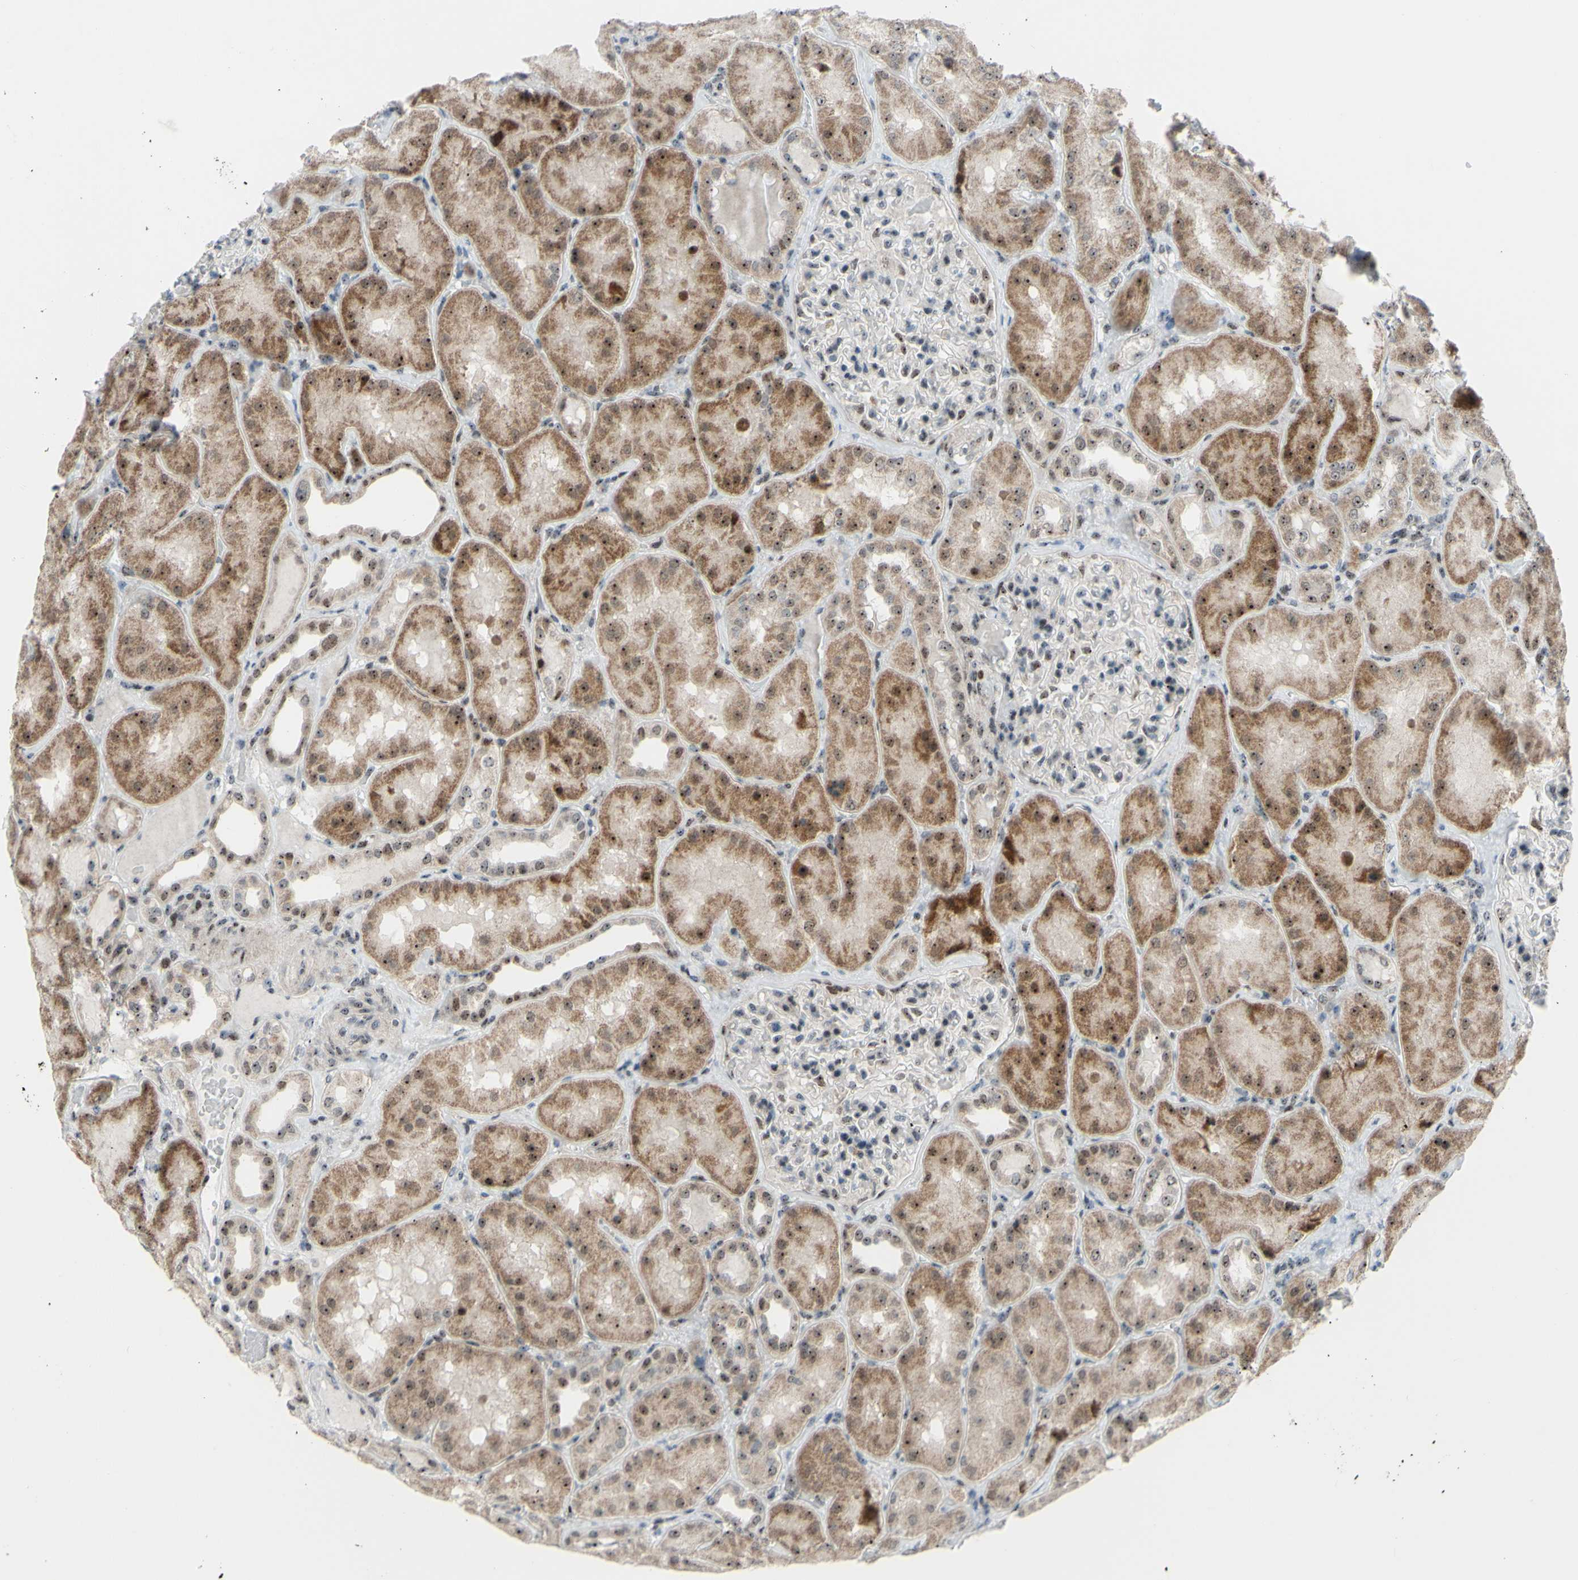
{"staining": {"intensity": "moderate", "quantity": "<25%", "location": "nuclear"}, "tissue": "kidney", "cell_type": "Cells in glomeruli", "image_type": "normal", "snomed": [{"axis": "morphology", "description": "Normal tissue, NOS"}, {"axis": "topography", "description": "Kidney"}], "caption": "The photomicrograph exhibits a brown stain indicating the presence of a protein in the nuclear of cells in glomeruli in kidney. (IHC, brightfield microscopy, high magnification).", "gene": "POLR1A", "patient": {"sex": "female", "age": 56}}